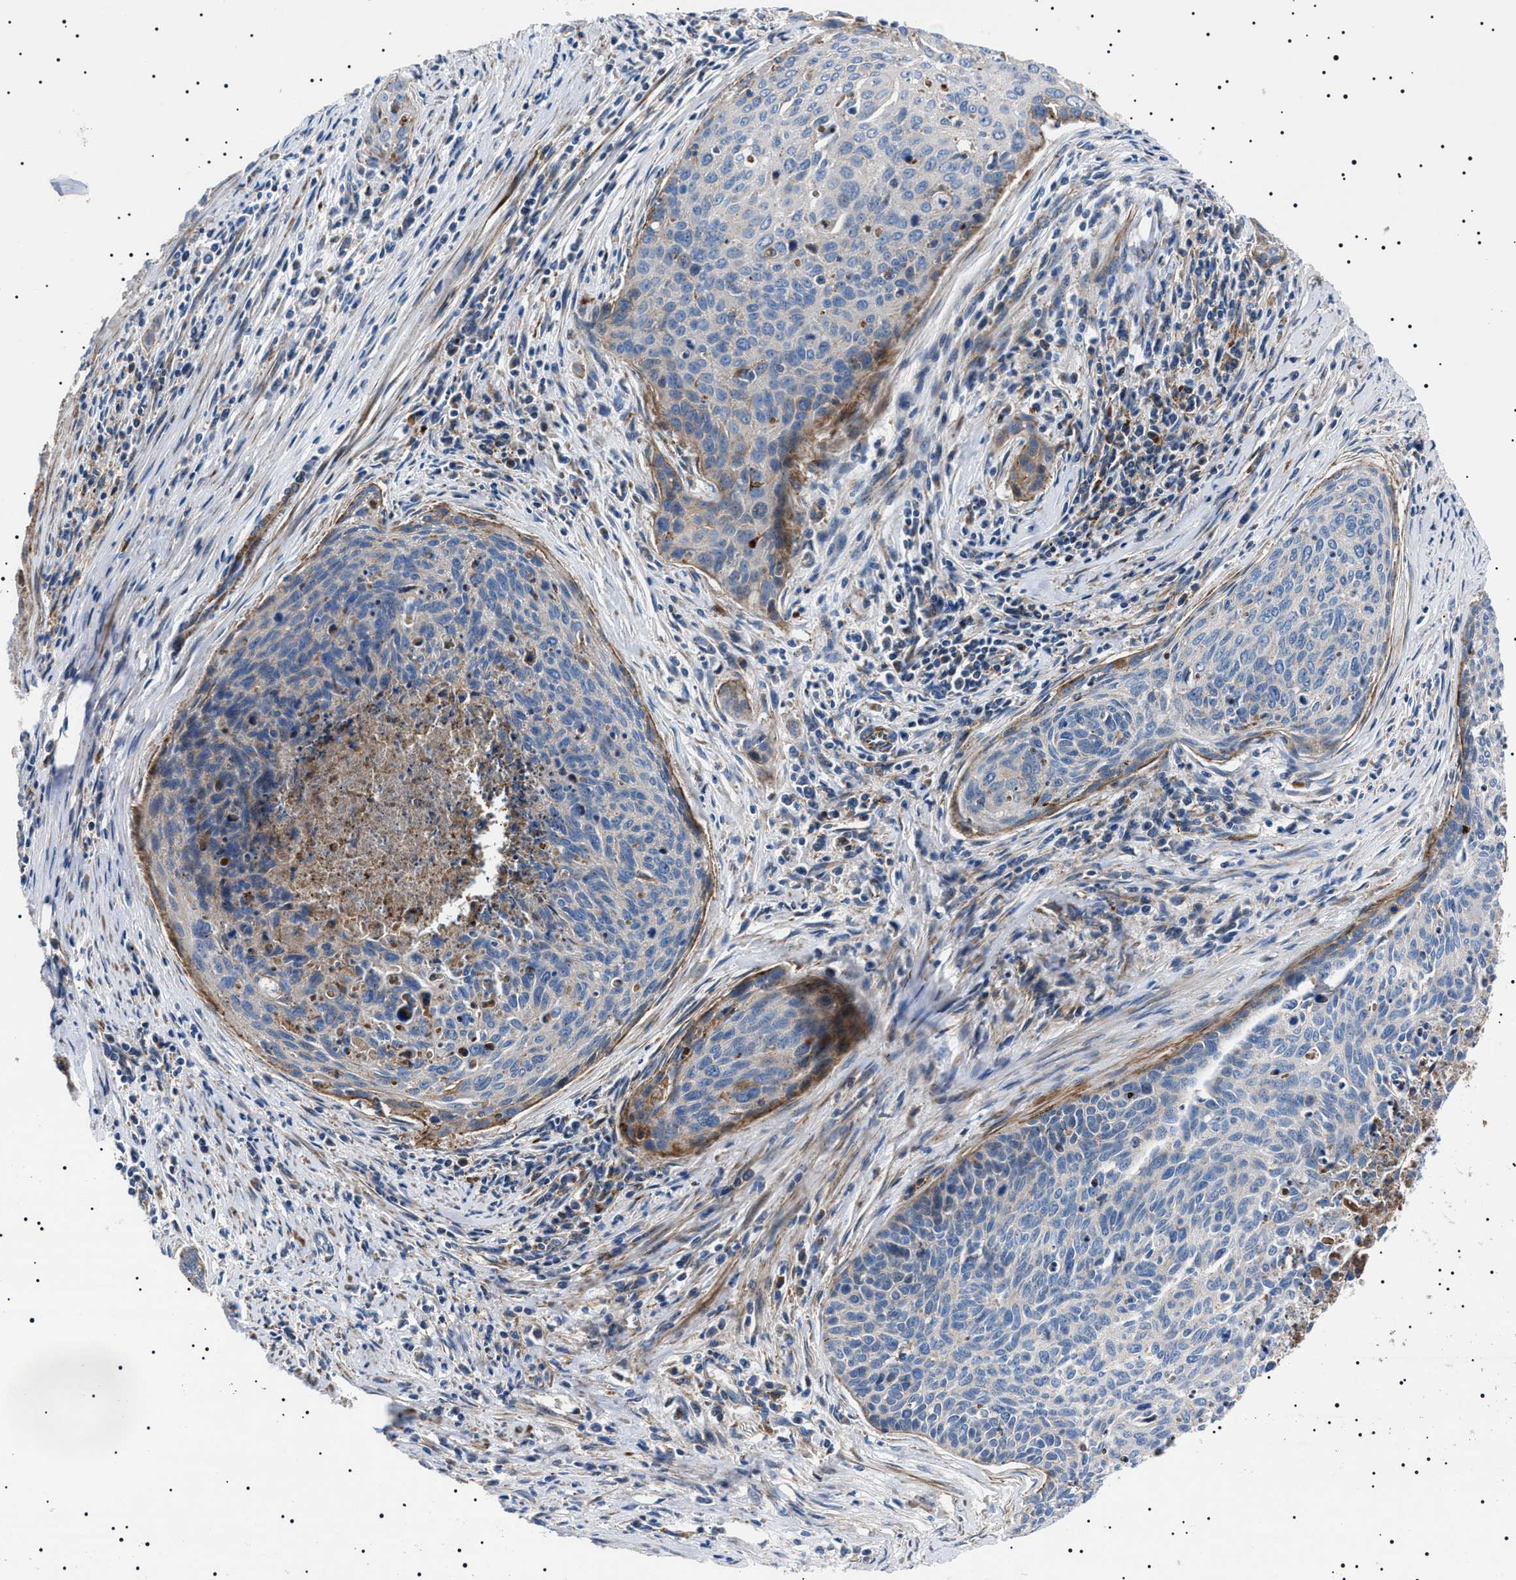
{"staining": {"intensity": "weak", "quantity": "<25%", "location": "cytoplasmic/membranous"}, "tissue": "cervical cancer", "cell_type": "Tumor cells", "image_type": "cancer", "snomed": [{"axis": "morphology", "description": "Squamous cell carcinoma, NOS"}, {"axis": "topography", "description": "Cervix"}], "caption": "The image exhibits no significant staining in tumor cells of cervical cancer (squamous cell carcinoma). (DAB immunohistochemistry (IHC), high magnification).", "gene": "NEU1", "patient": {"sex": "female", "age": 55}}